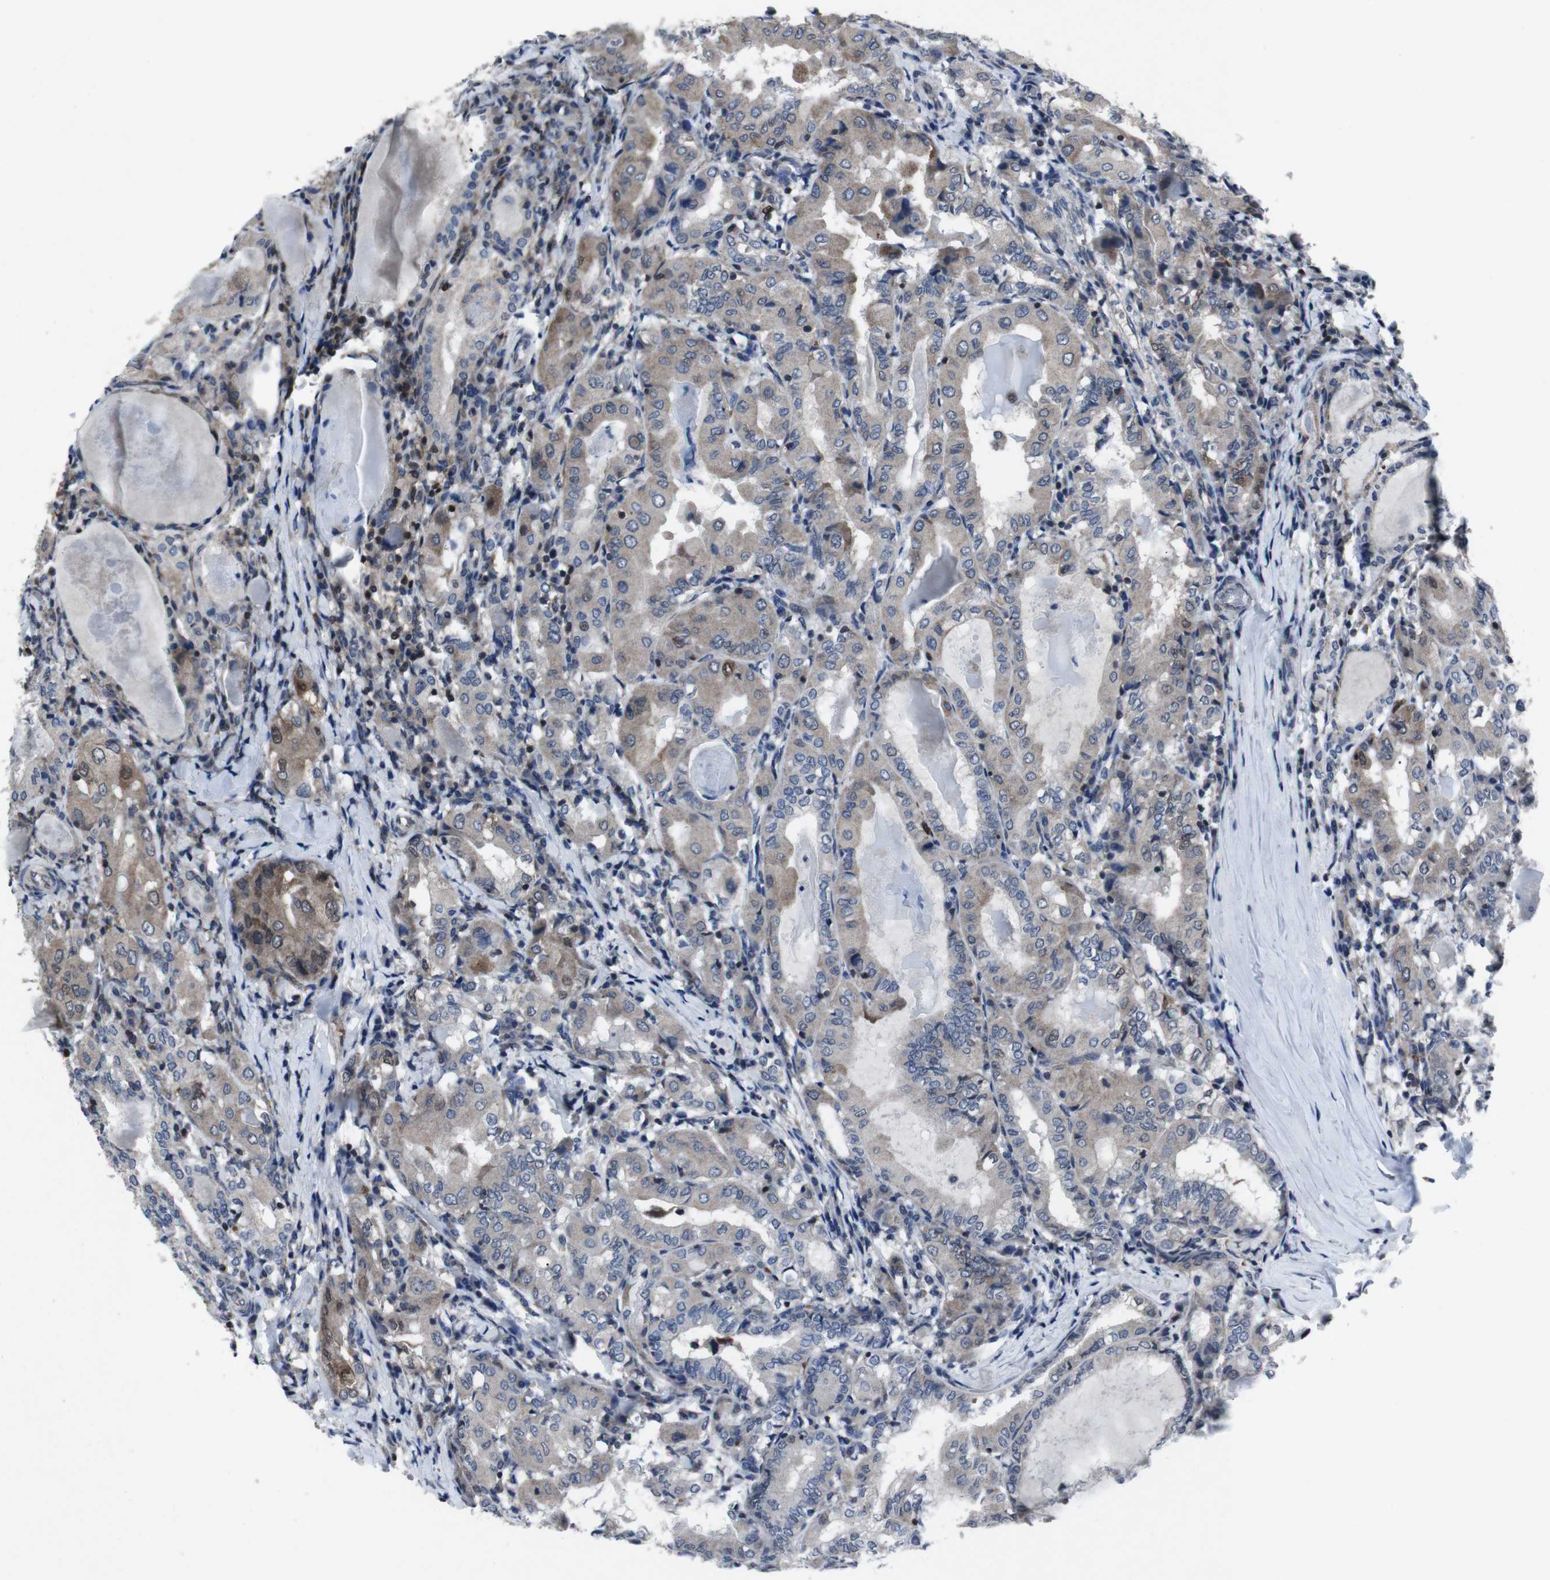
{"staining": {"intensity": "weak", "quantity": "25%-75%", "location": "cytoplasmic/membranous"}, "tissue": "thyroid cancer", "cell_type": "Tumor cells", "image_type": "cancer", "snomed": [{"axis": "morphology", "description": "Papillary adenocarcinoma, NOS"}, {"axis": "topography", "description": "Thyroid gland"}], "caption": "Approximately 25%-75% of tumor cells in papillary adenocarcinoma (thyroid) demonstrate weak cytoplasmic/membranous protein positivity as visualized by brown immunohistochemical staining.", "gene": "STAT4", "patient": {"sex": "female", "age": 42}}